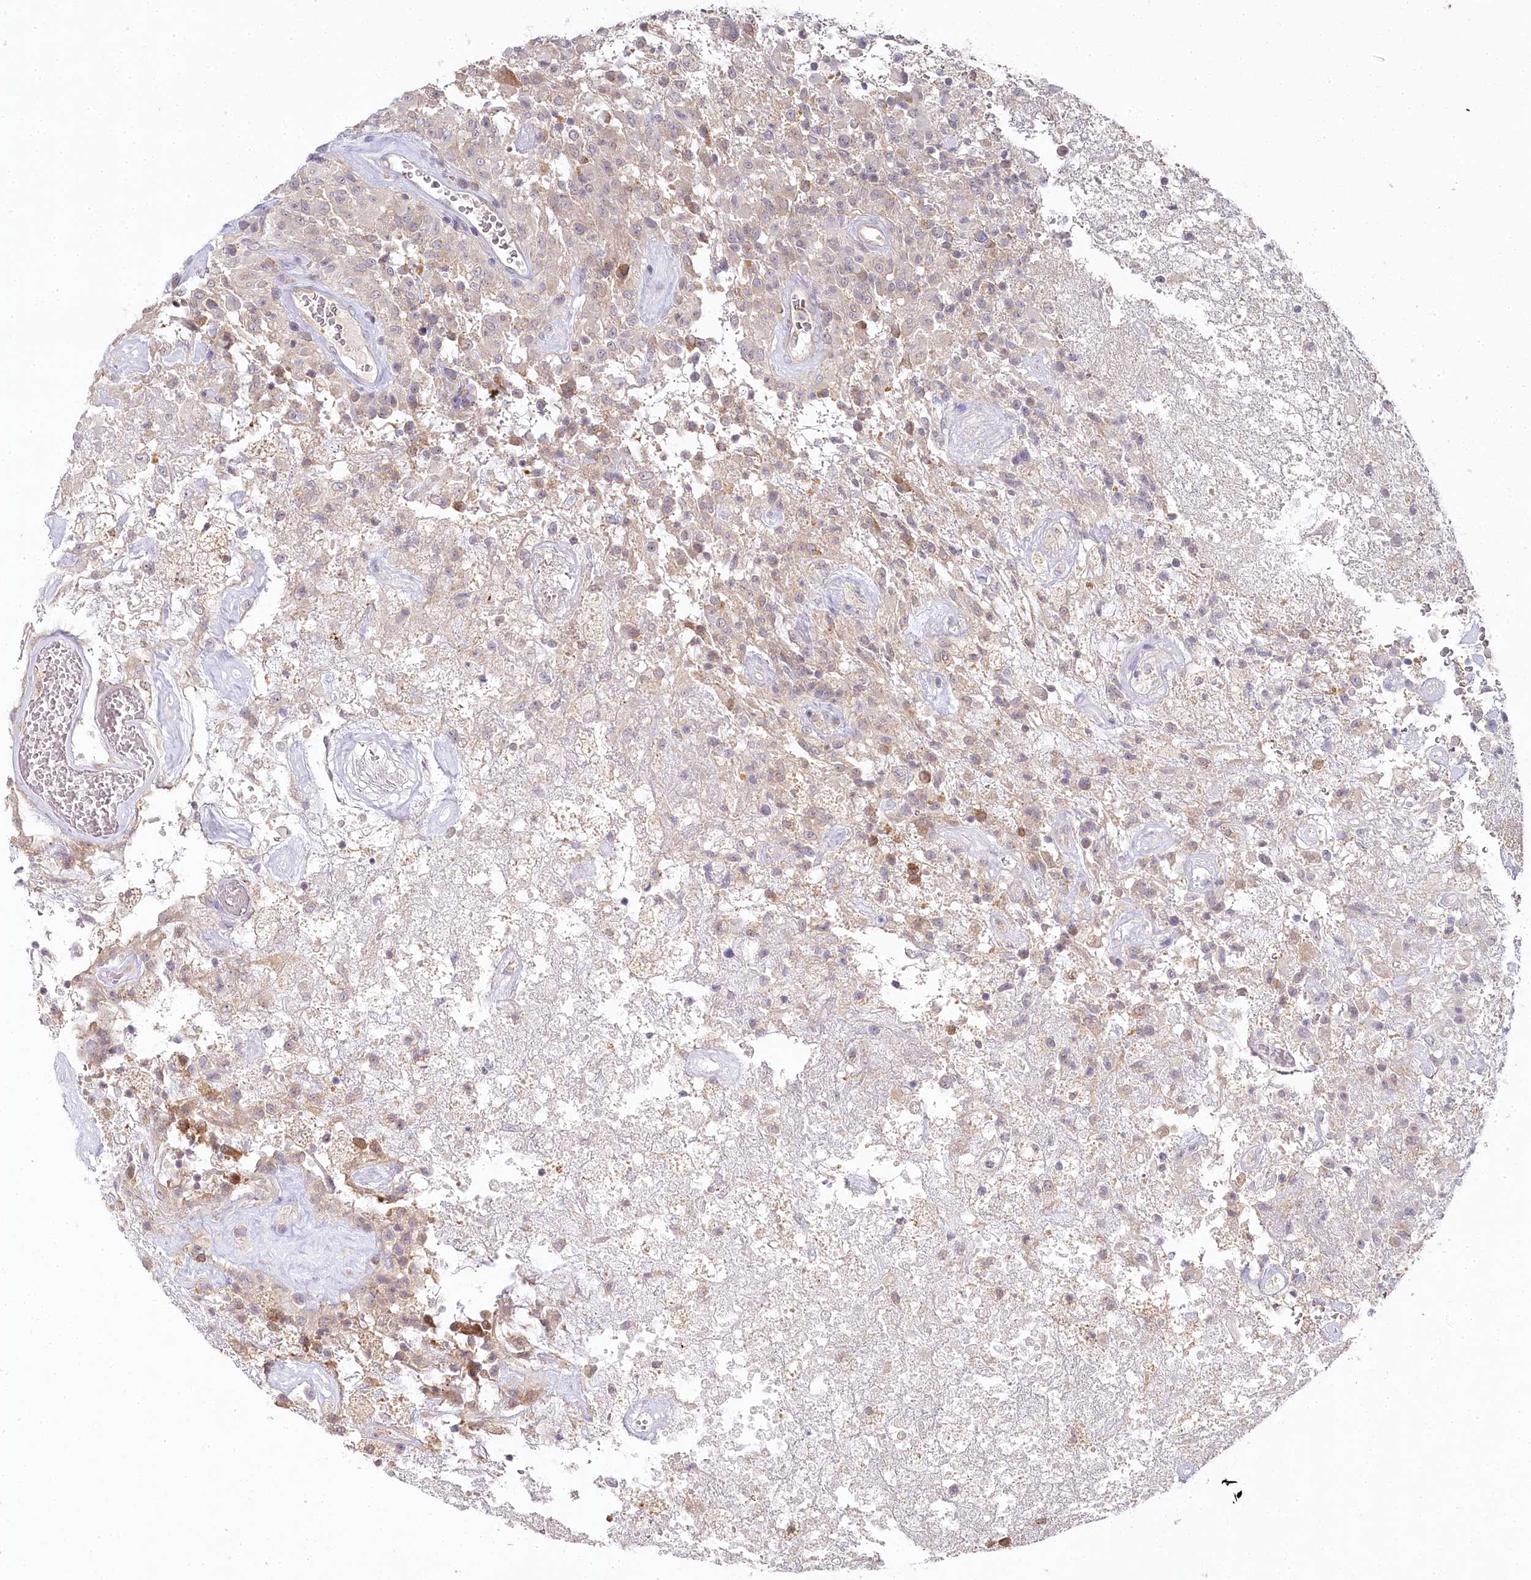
{"staining": {"intensity": "moderate", "quantity": "<25%", "location": "cytoplasmic/membranous"}, "tissue": "glioma", "cell_type": "Tumor cells", "image_type": "cancer", "snomed": [{"axis": "morphology", "description": "Glioma, malignant, High grade"}, {"axis": "topography", "description": "Brain"}], "caption": "This is an image of immunohistochemistry staining of glioma, which shows moderate expression in the cytoplasmic/membranous of tumor cells.", "gene": "AAMDC", "patient": {"sex": "female", "age": 57}}